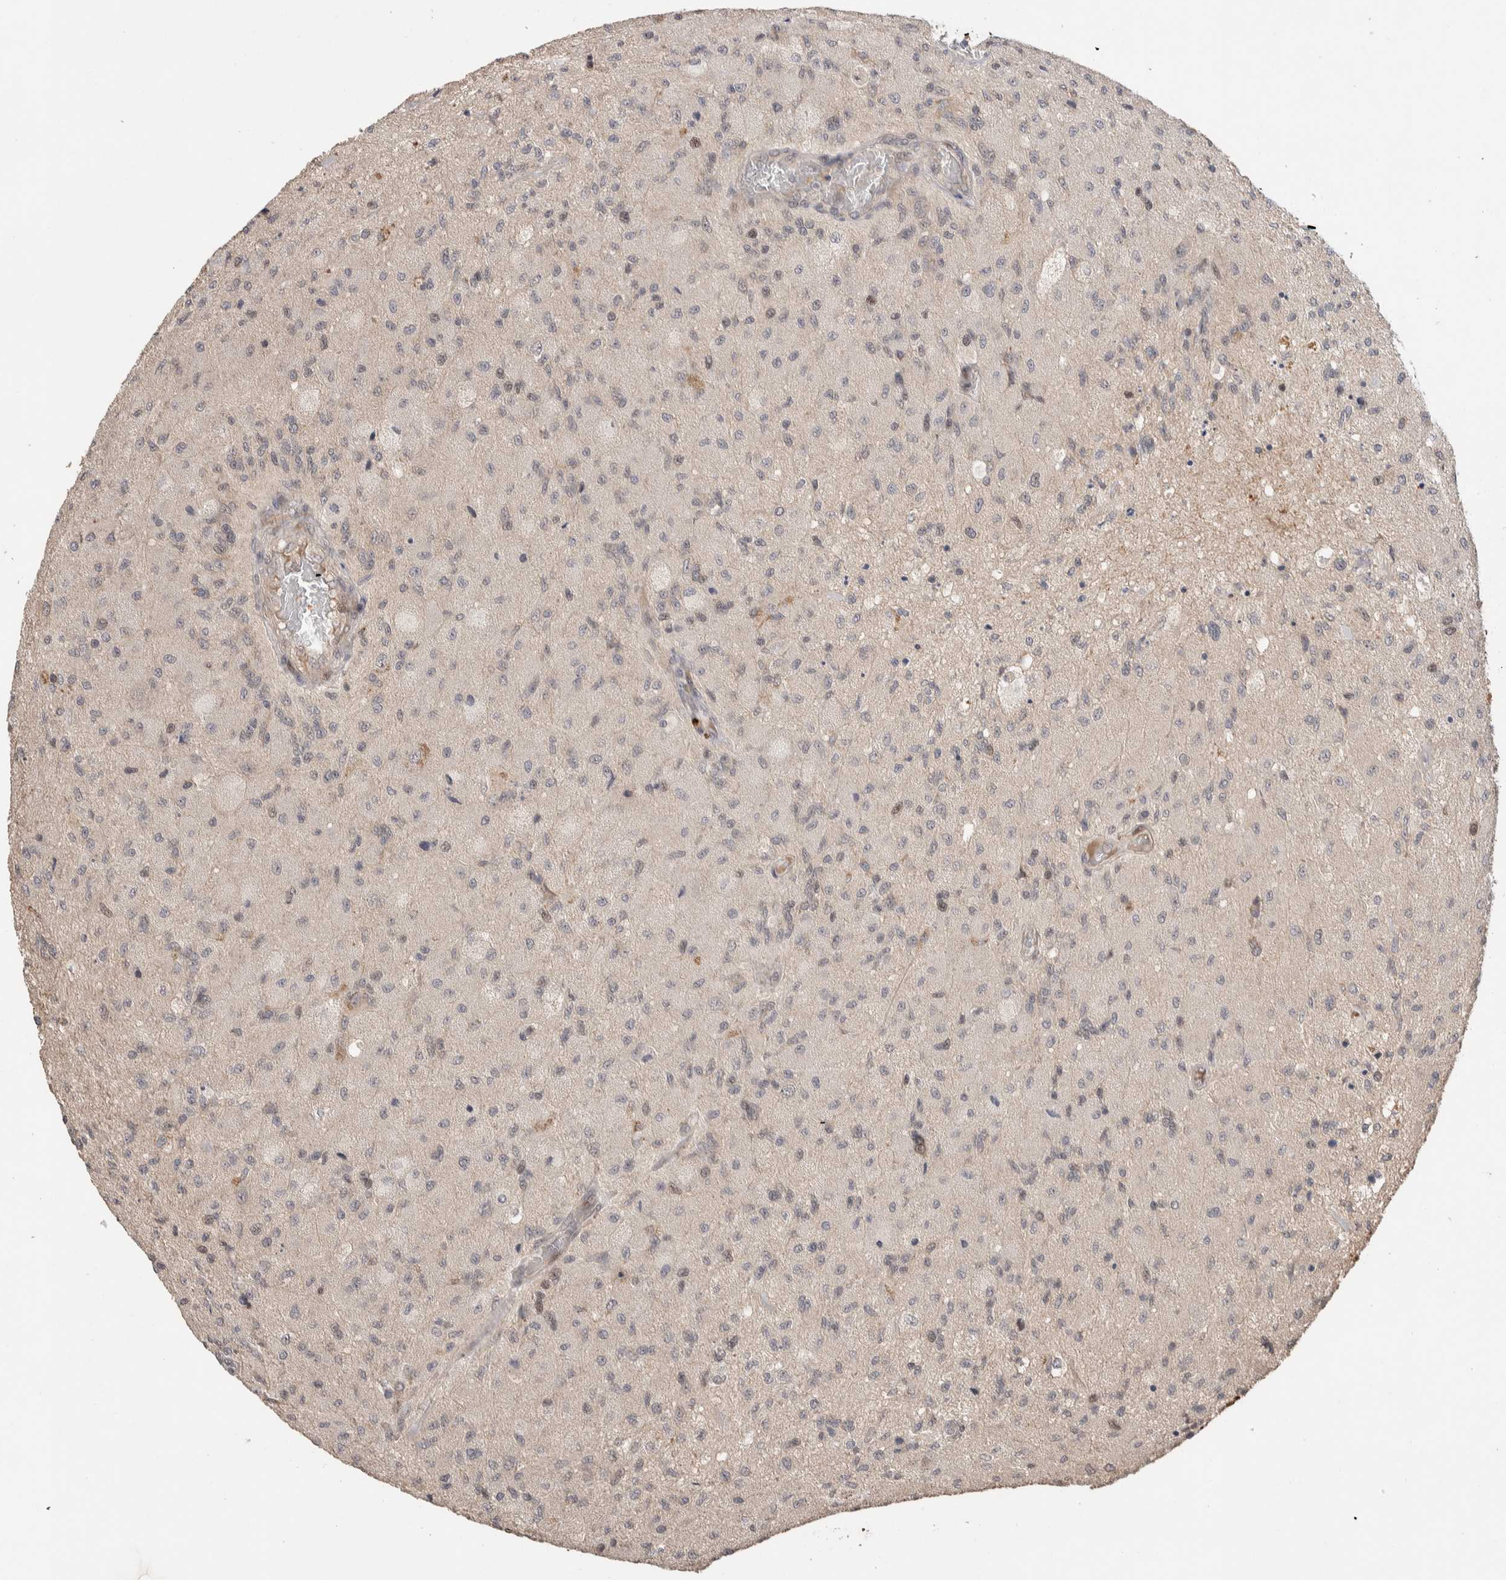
{"staining": {"intensity": "negative", "quantity": "none", "location": "none"}, "tissue": "glioma", "cell_type": "Tumor cells", "image_type": "cancer", "snomed": [{"axis": "morphology", "description": "Normal tissue, NOS"}, {"axis": "morphology", "description": "Glioma, malignant, High grade"}, {"axis": "topography", "description": "Cerebral cortex"}], "caption": "DAB (3,3'-diaminobenzidine) immunohistochemical staining of glioma exhibits no significant expression in tumor cells. Nuclei are stained in blue.", "gene": "PRDM15", "patient": {"sex": "male", "age": 77}}